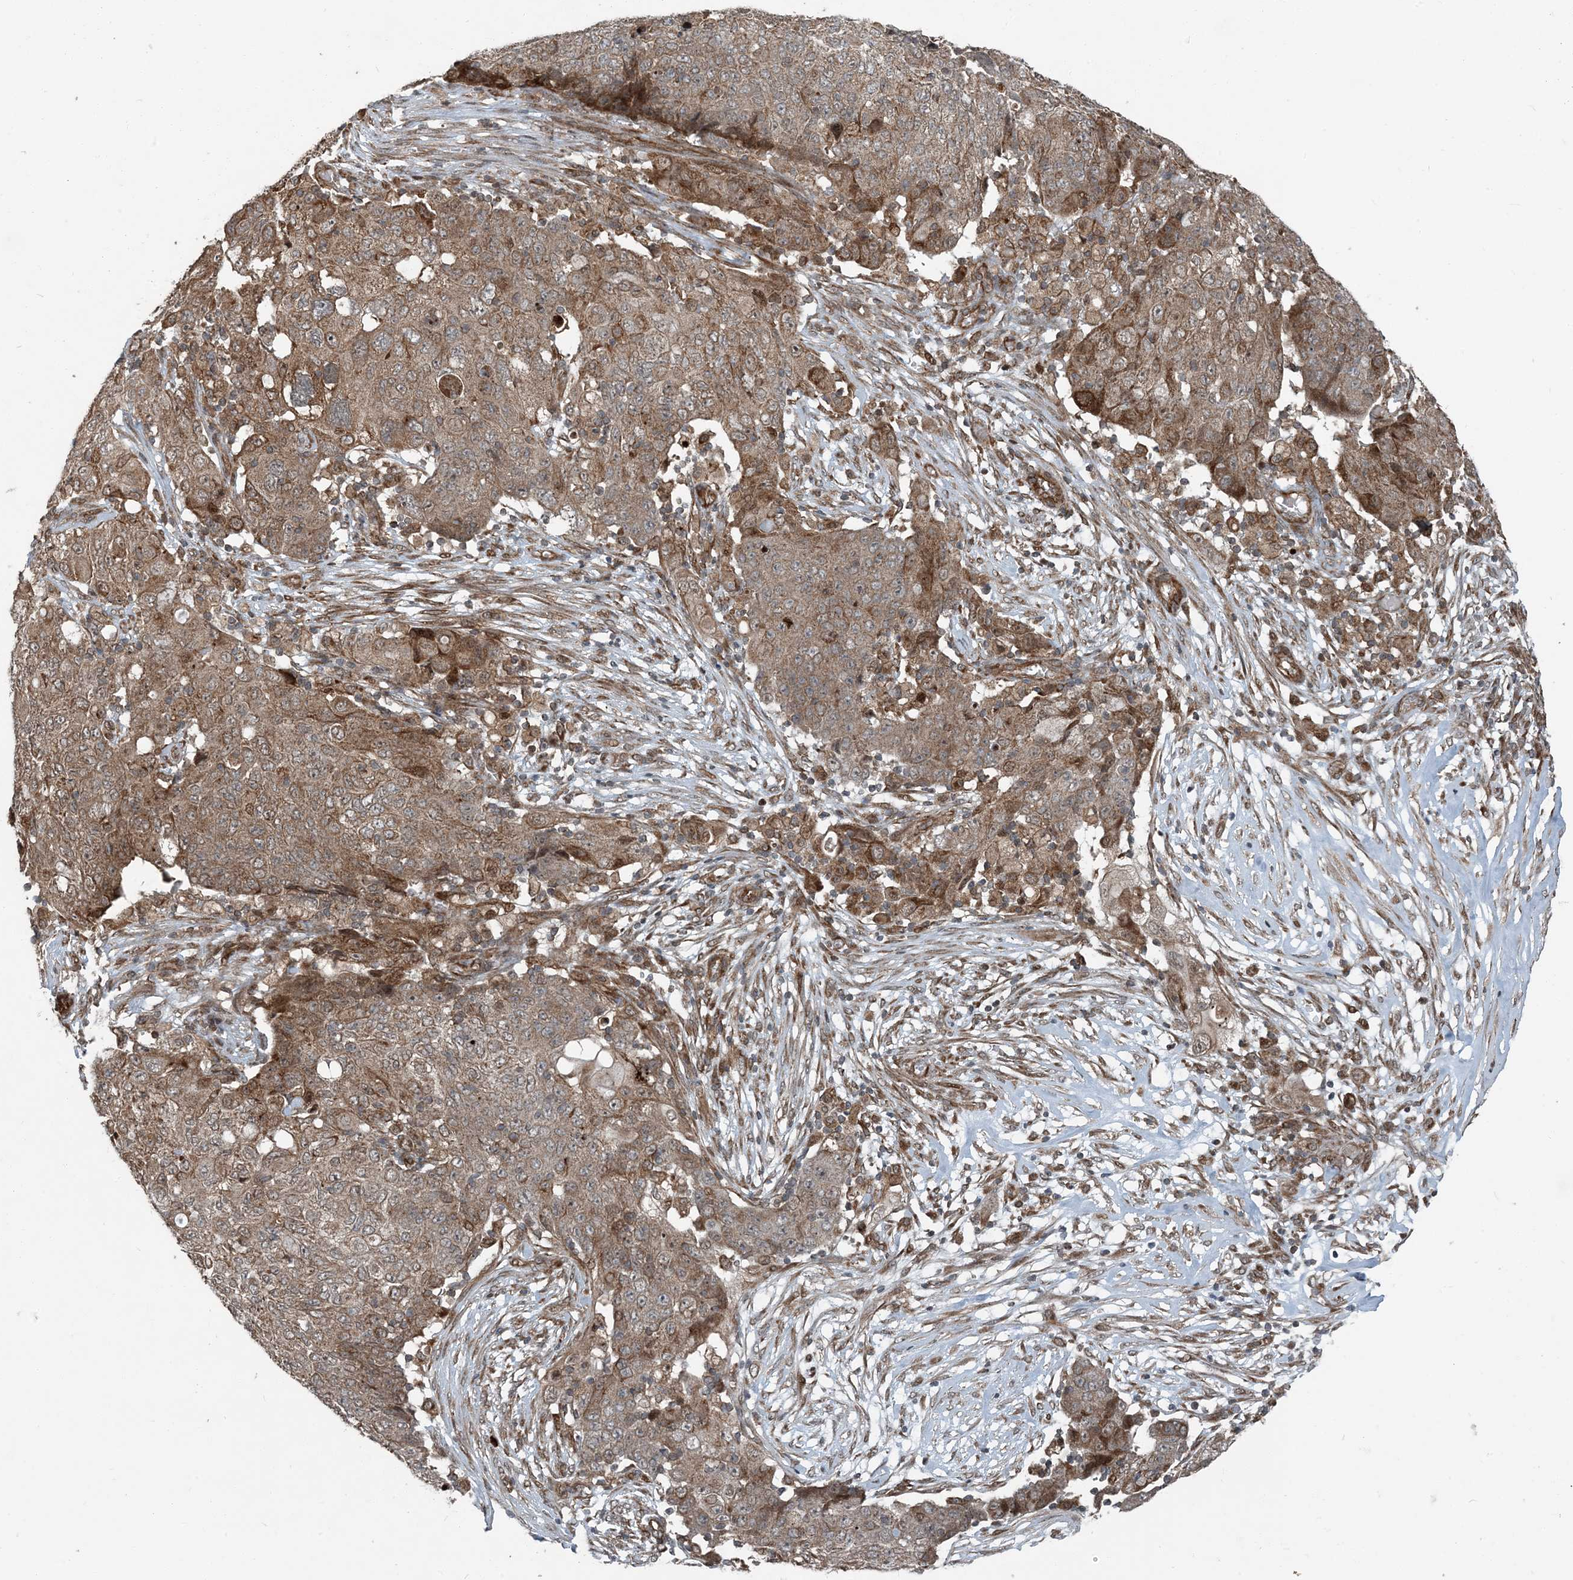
{"staining": {"intensity": "moderate", "quantity": ">75%", "location": "cytoplasmic/membranous"}, "tissue": "ovarian cancer", "cell_type": "Tumor cells", "image_type": "cancer", "snomed": [{"axis": "morphology", "description": "Carcinoma, endometroid"}, {"axis": "topography", "description": "Ovary"}], "caption": "Immunohistochemistry (DAB) staining of human ovarian endometroid carcinoma displays moderate cytoplasmic/membranous protein expression in about >75% of tumor cells.", "gene": "EDEM2", "patient": {"sex": "female", "age": 42}}